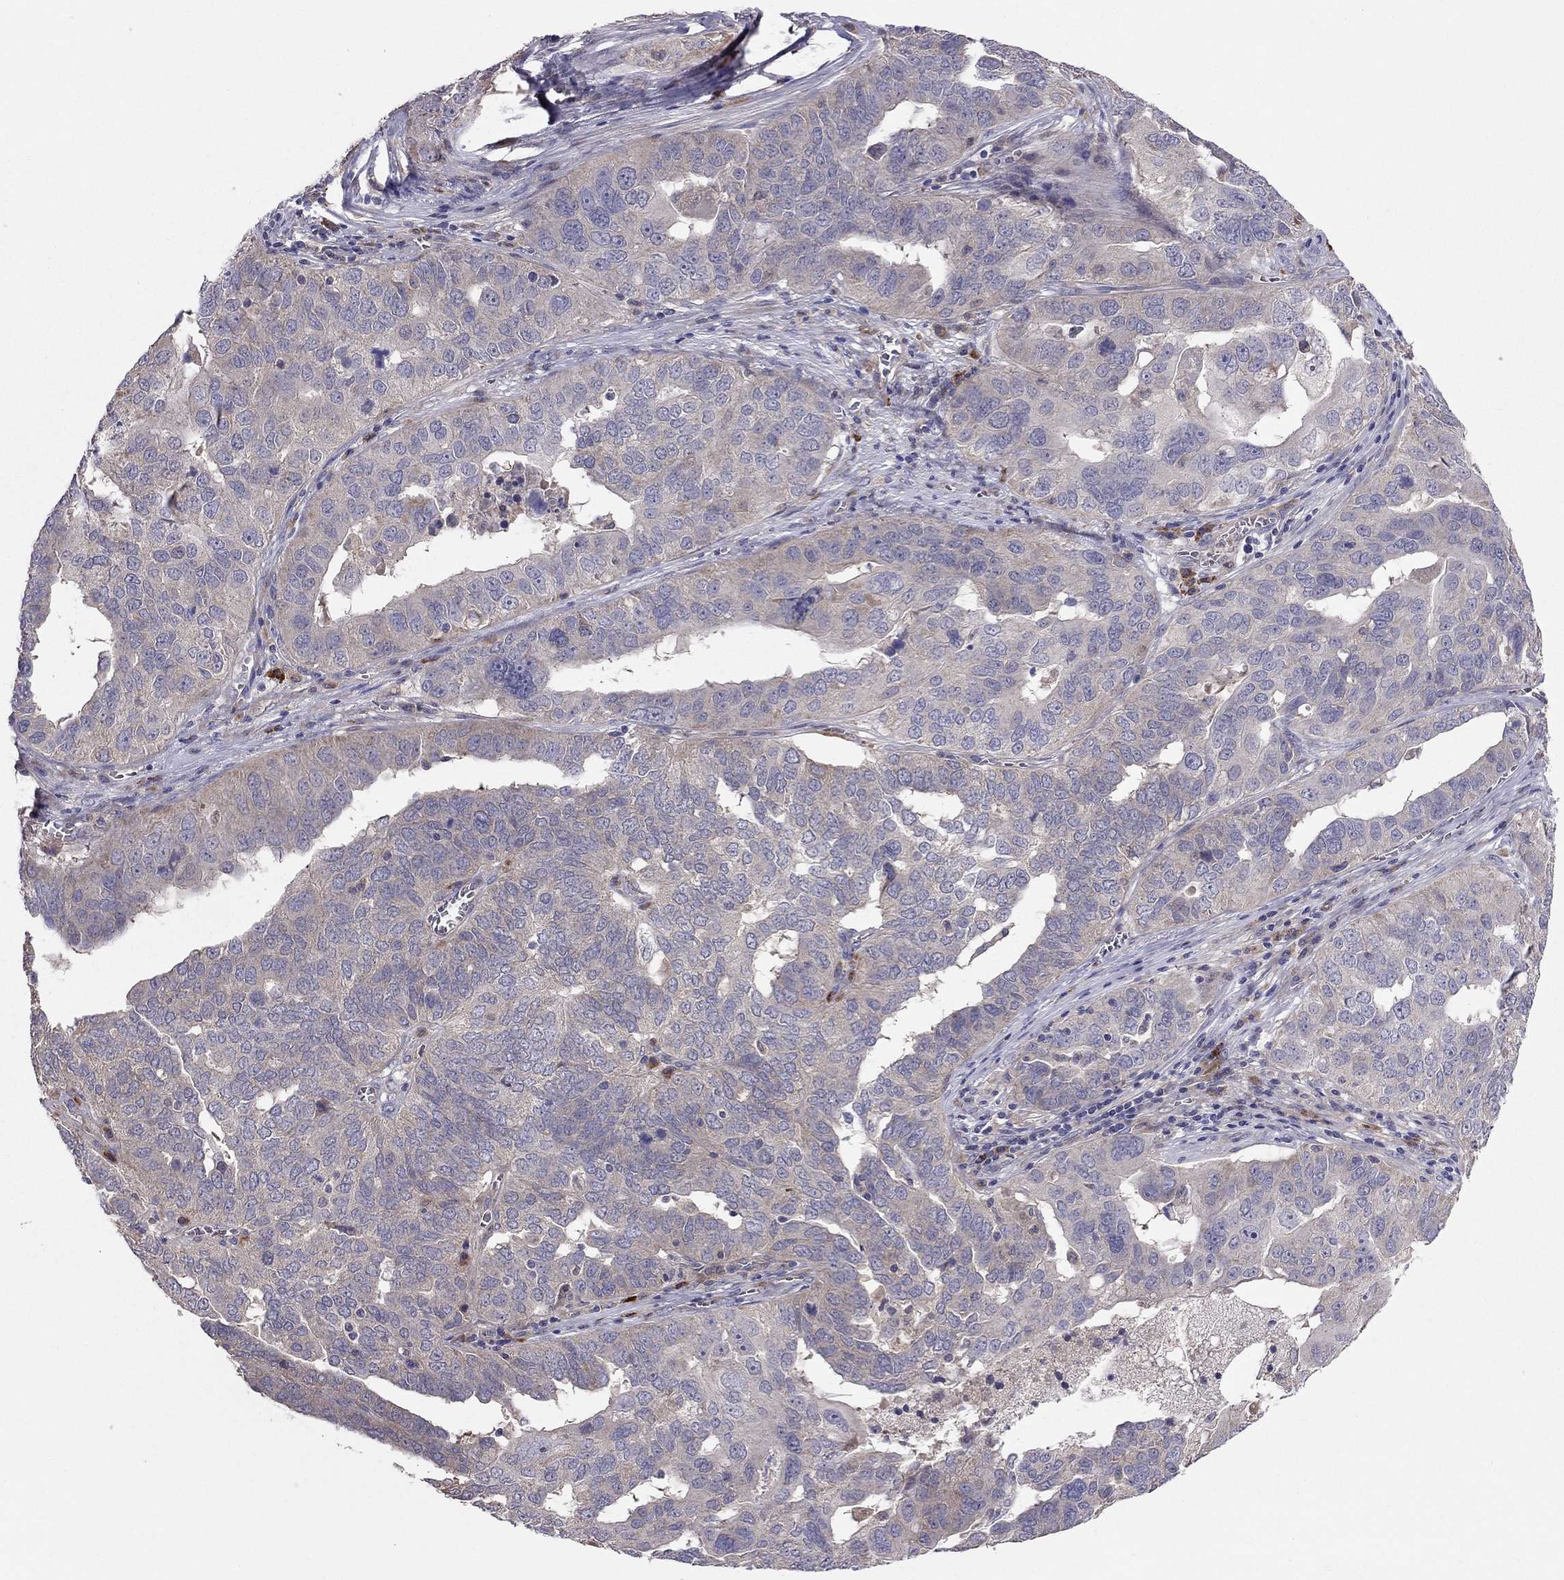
{"staining": {"intensity": "weak", "quantity": "<25%", "location": "cytoplasmic/membranous"}, "tissue": "ovarian cancer", "cell_type": "Tumor cells", "image_type": "cancer", "snomed": [{"axis": "morphology", "description": "Carcinoma, endometroid"}, {"axis": "topography", "description": "Soft tissue"}, {"axis": "topography", "description": "Ovary"}], "caption": "Tumor cells are negative for protein expression in human ovarian cancer (endometroid carcinoma).", "gene": "PIK3CG", "patient": {"sex": "female", "age": 52}}